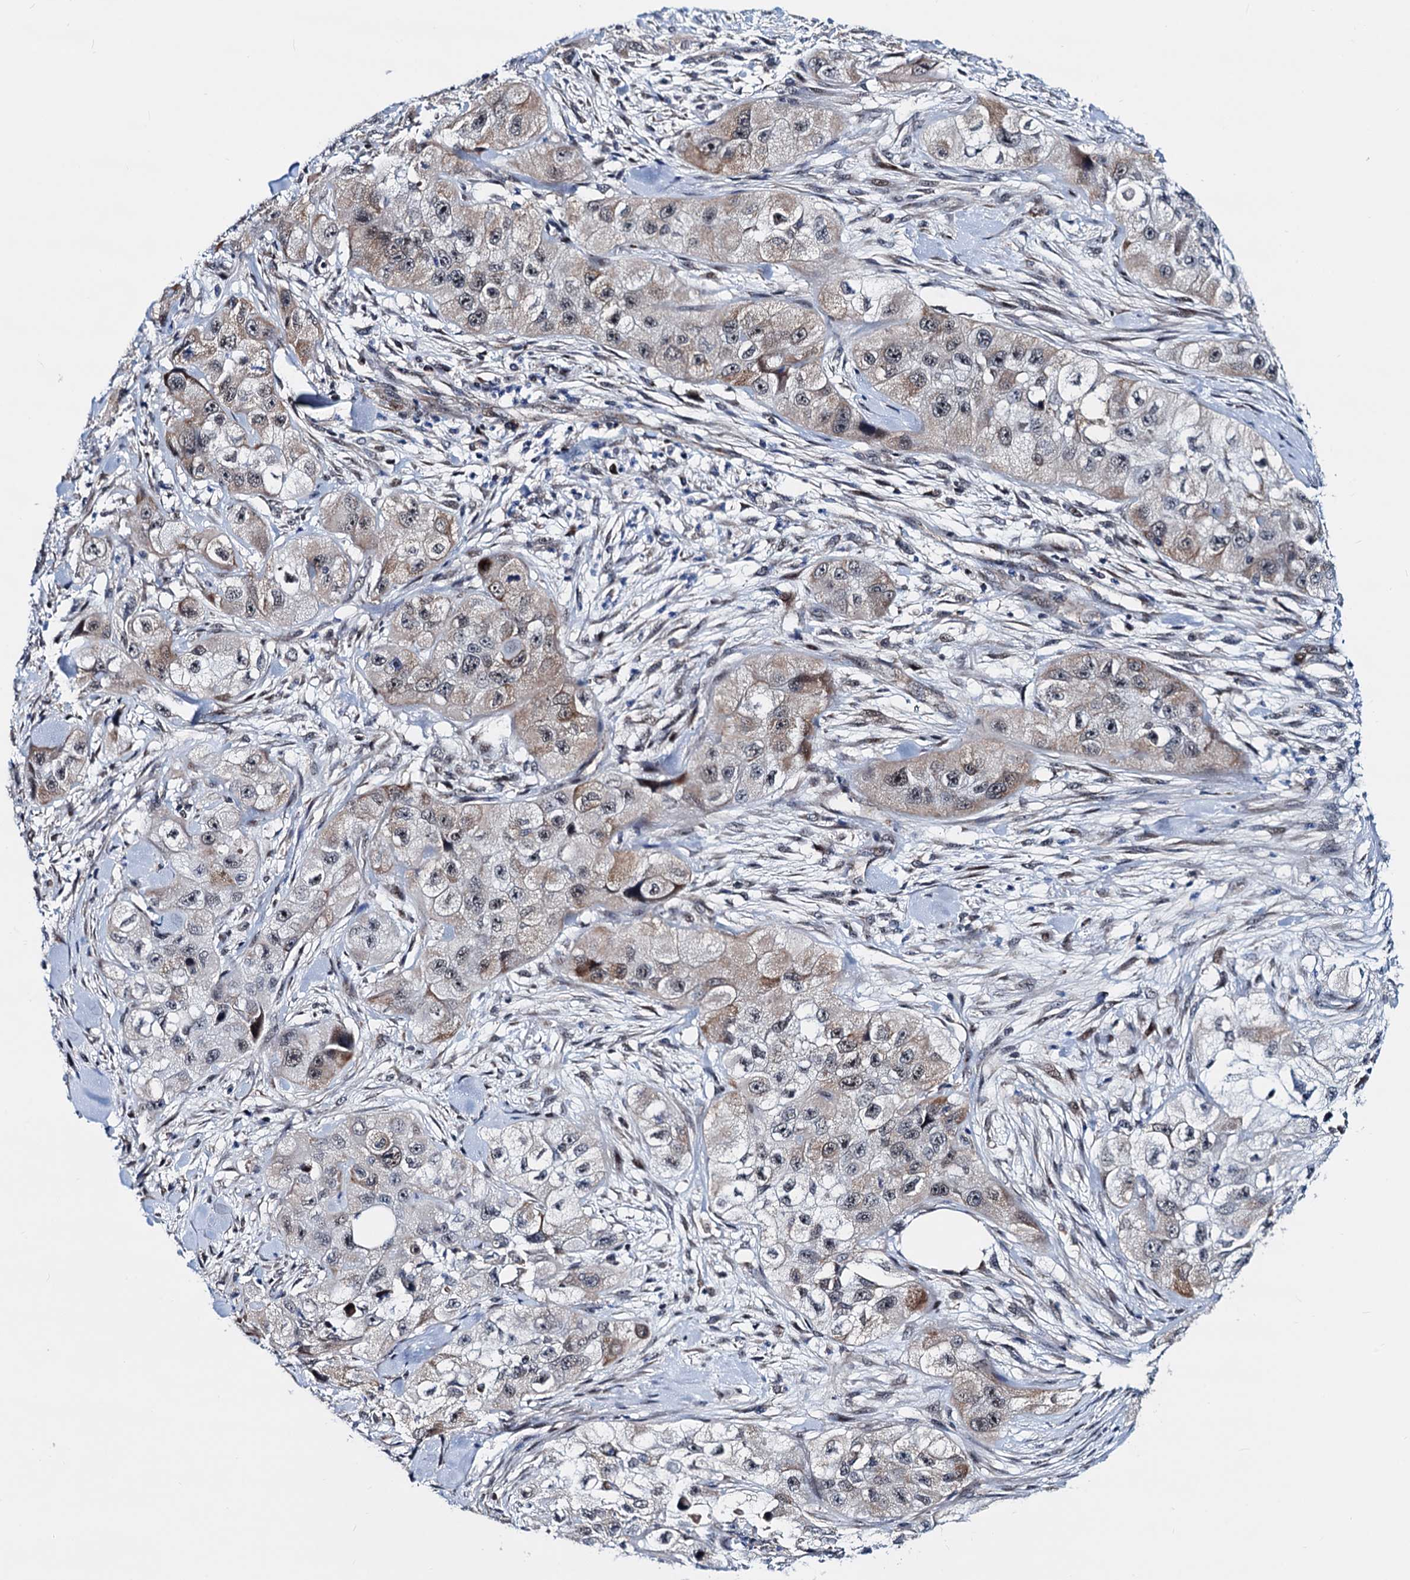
{"staining": {"intensity": "weak", "quantity": "25%-75%", "location": "cytoplasmic/membranous"}, "tissue": "skin cancer", "cell_type": "Tumor cells", "image_type": "cancer", "snomed": [{"axis": "morphology", "description": "Squamous cell carcinoma, NOS"}, {"axis": "topography", "description": "Skin"}, {"axis": "topography", "description": "Subcutis"}], "caption": "Protein expression analysis of human squamous cell carcinoma (skin) reveals weak cytoplasmic/membranous staining in approximately 25%-75% of tumor cells. Nuclei are stained in blue.", "gene": "COA4", "patient": {"sex": "male", "age": 73}}